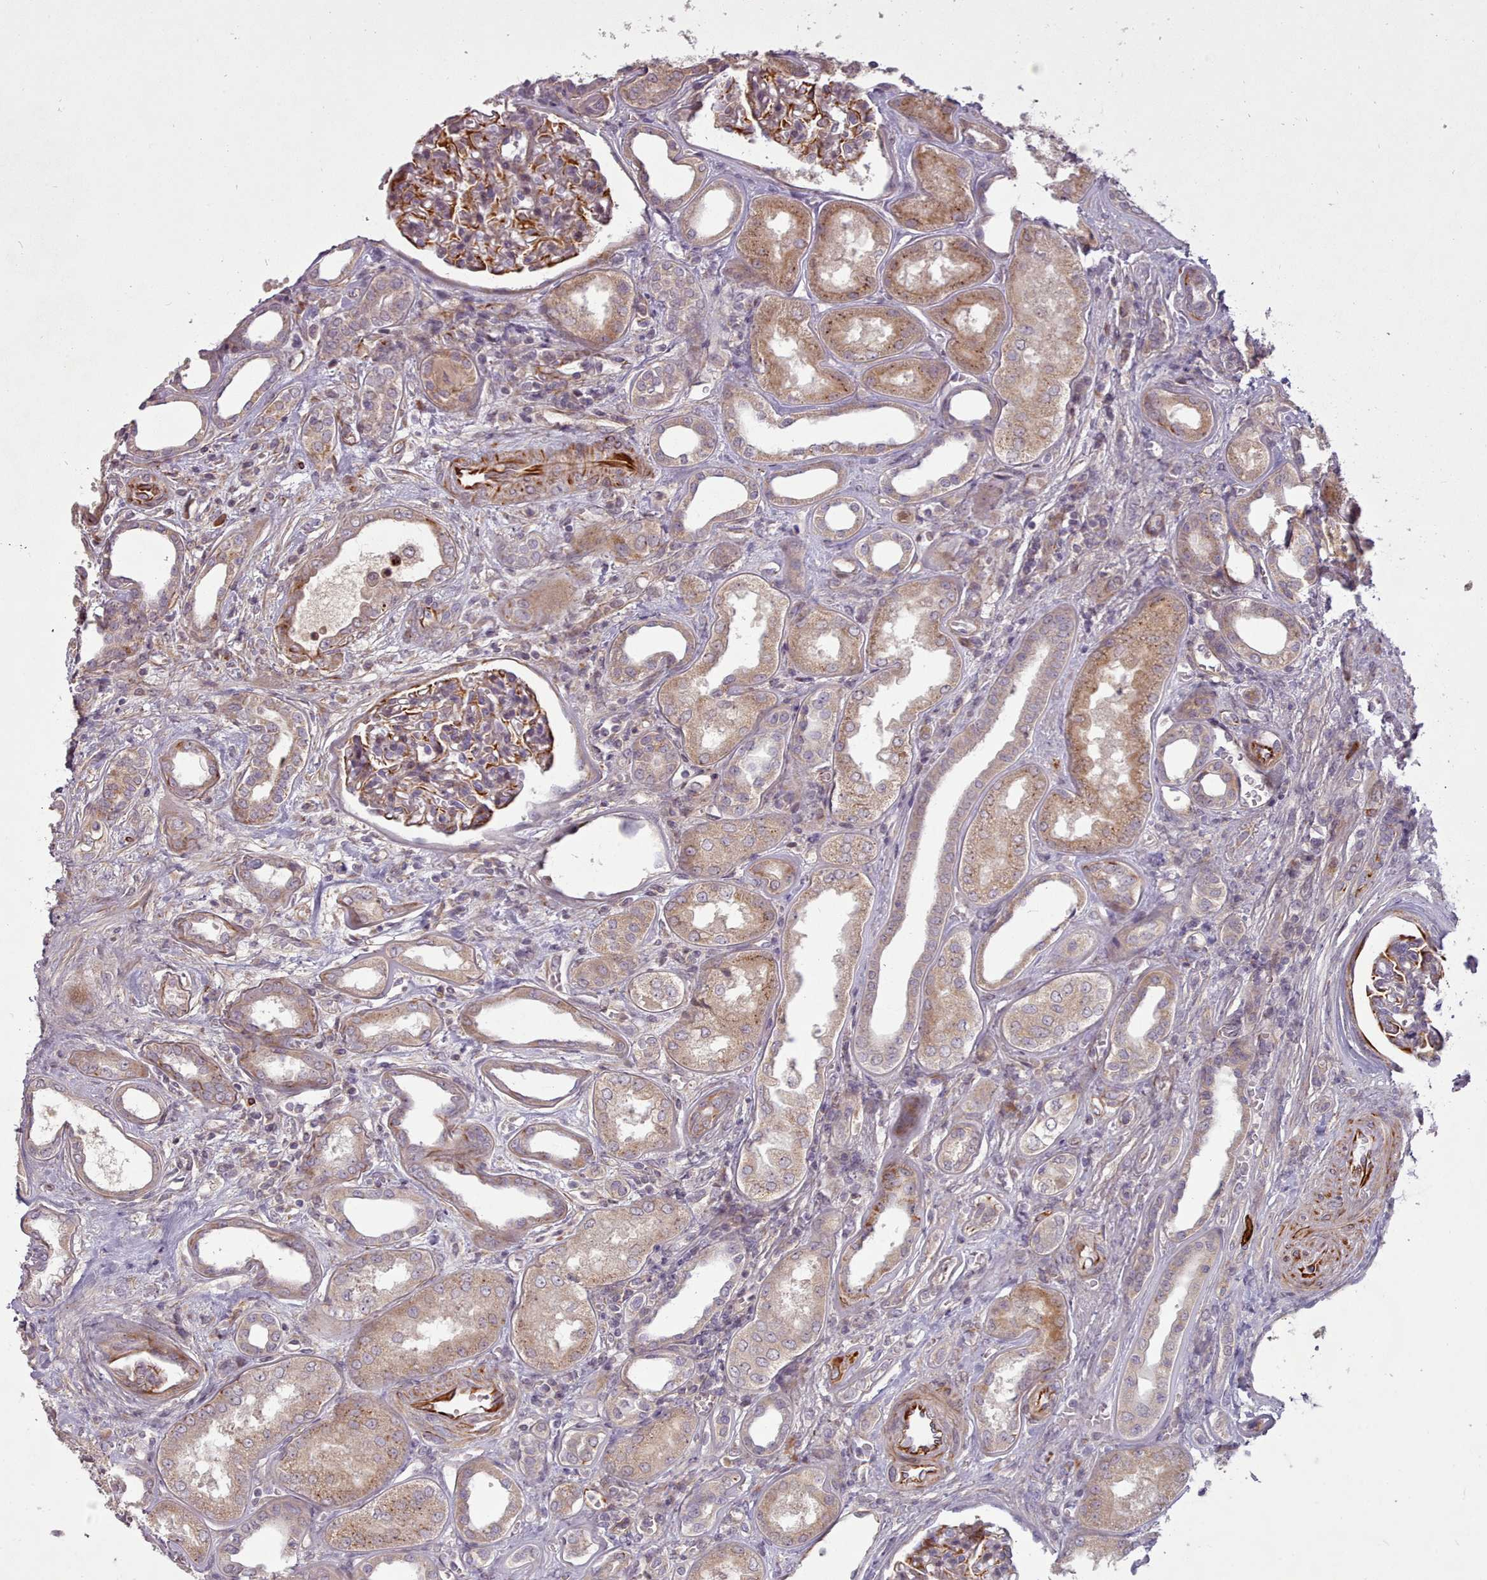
{"staining": {"intensity": "strong", "quantity": "25%-75%", "location": "cytoplasmic/membranous"}, "tissue": "kidney", "cell_type": "Cells in glomeruli", "image_type": "normal", "snomed": [{"axis": "morphology", "description": "Normal tissue, NOS"}, {"axis": "morphology", "description": "Adenocarcinoma, NOS"}, {"axis": "topography", "description": "Kidney"}], "caption": "Immunohistochemical staining of normal human kidney shows high levels of strong cytoplasmic/membranous positivity in about 25%-75% of cells in glomeruli. Using DAB (3,3'-diaminobenzidine) (brown) and hematoxylin (blue) stains, captured at high magnification using brightfield microscopy.", "gene": "GBGT1", "patient": {"sex": "female", "age": 68}}